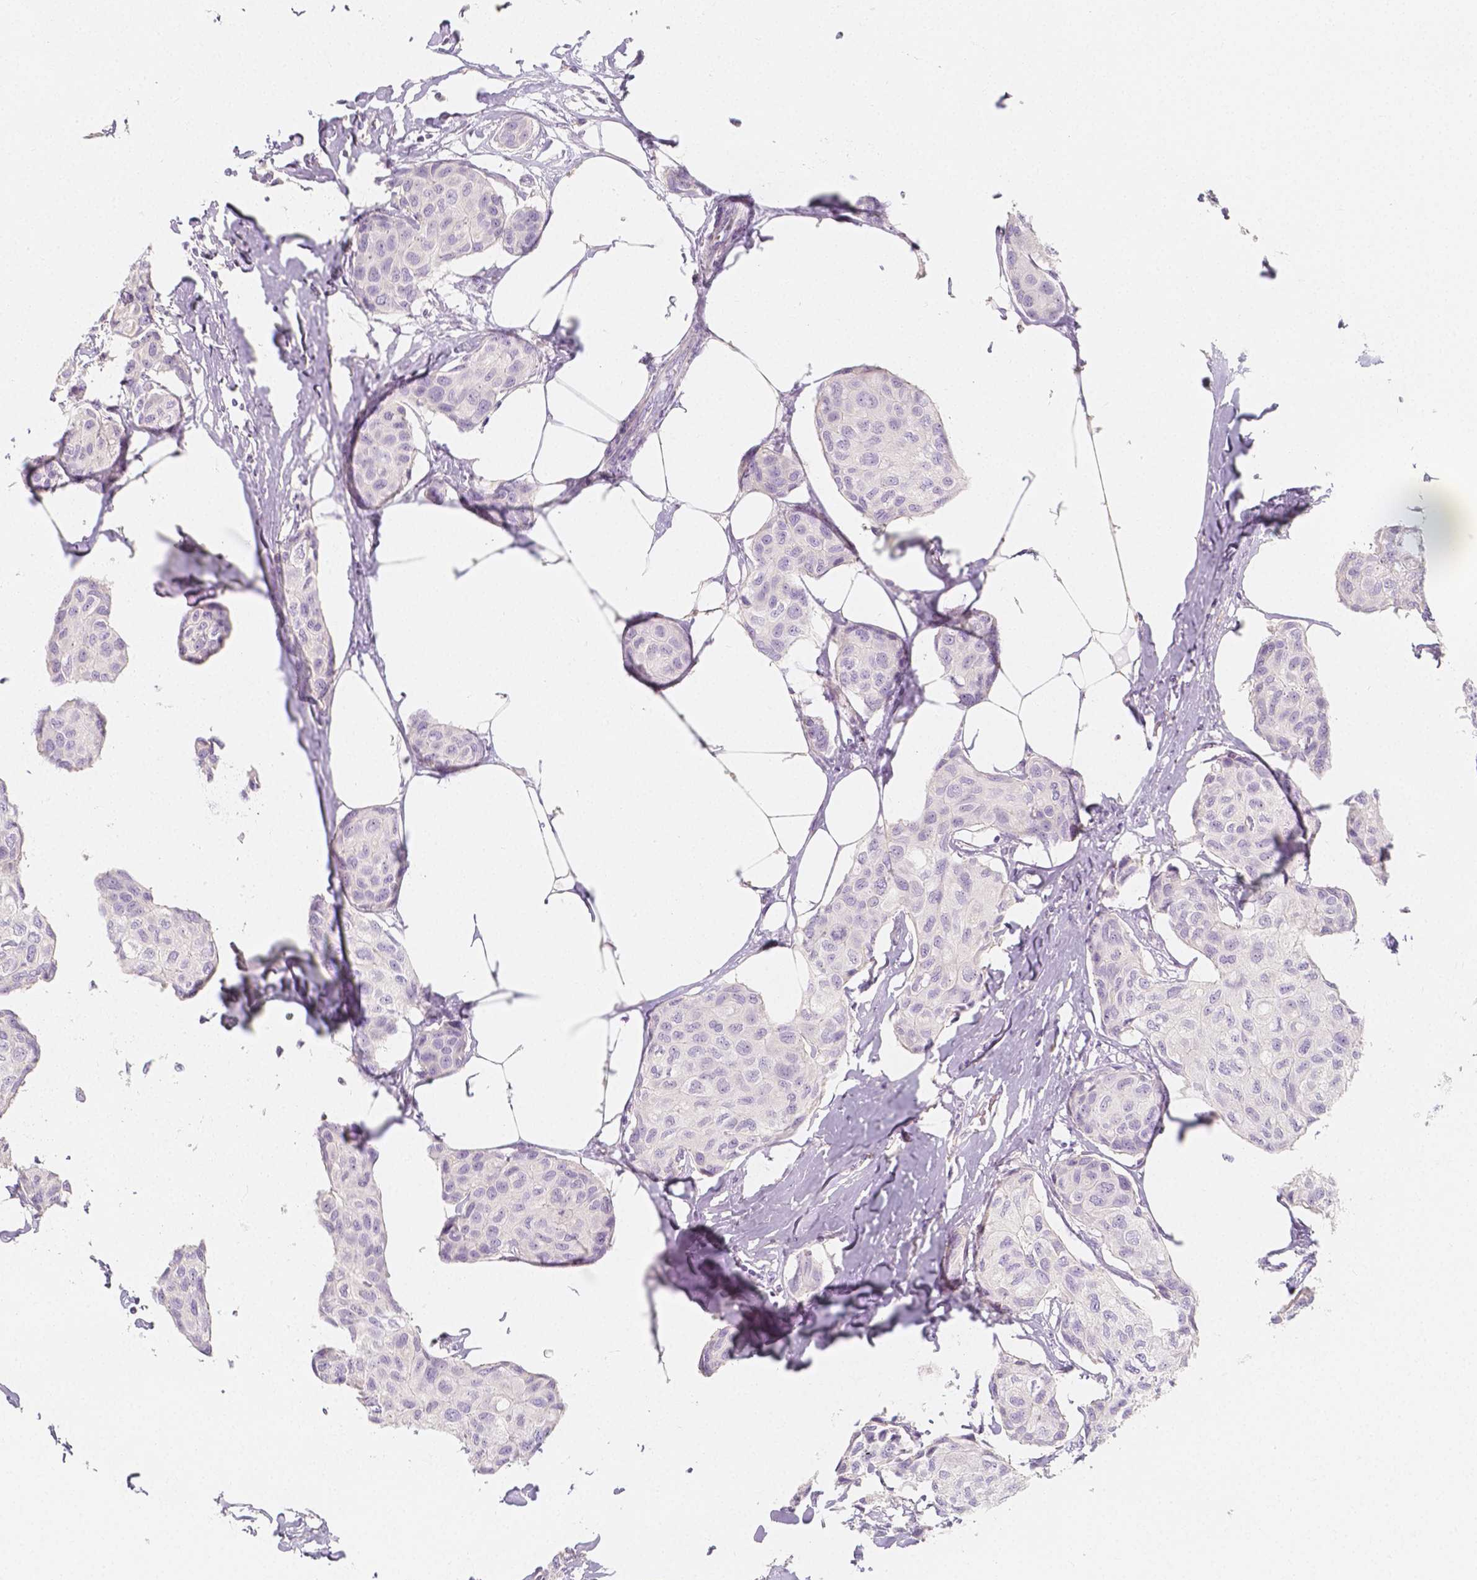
{"staining": {"intensity": "negative", "quantity": "none", "location": "none"}, "tissue": "breast cancer", "cell_type": "Tumor cells", "image_type": "cancer", "snomed": [{"axis": "morphology", "description": "Duct carcinoma"}, {"axis": "topography", "description": "Breast"}], "caption": "A high-resolution photomicrograph shows immunohistochemistry (IHC) staining of infiltrating ductal carcinoma (breast), which shows no significant staining in tumor cells.", "gene": "BATF", "patient": {"sex": "female", "age": 80}}